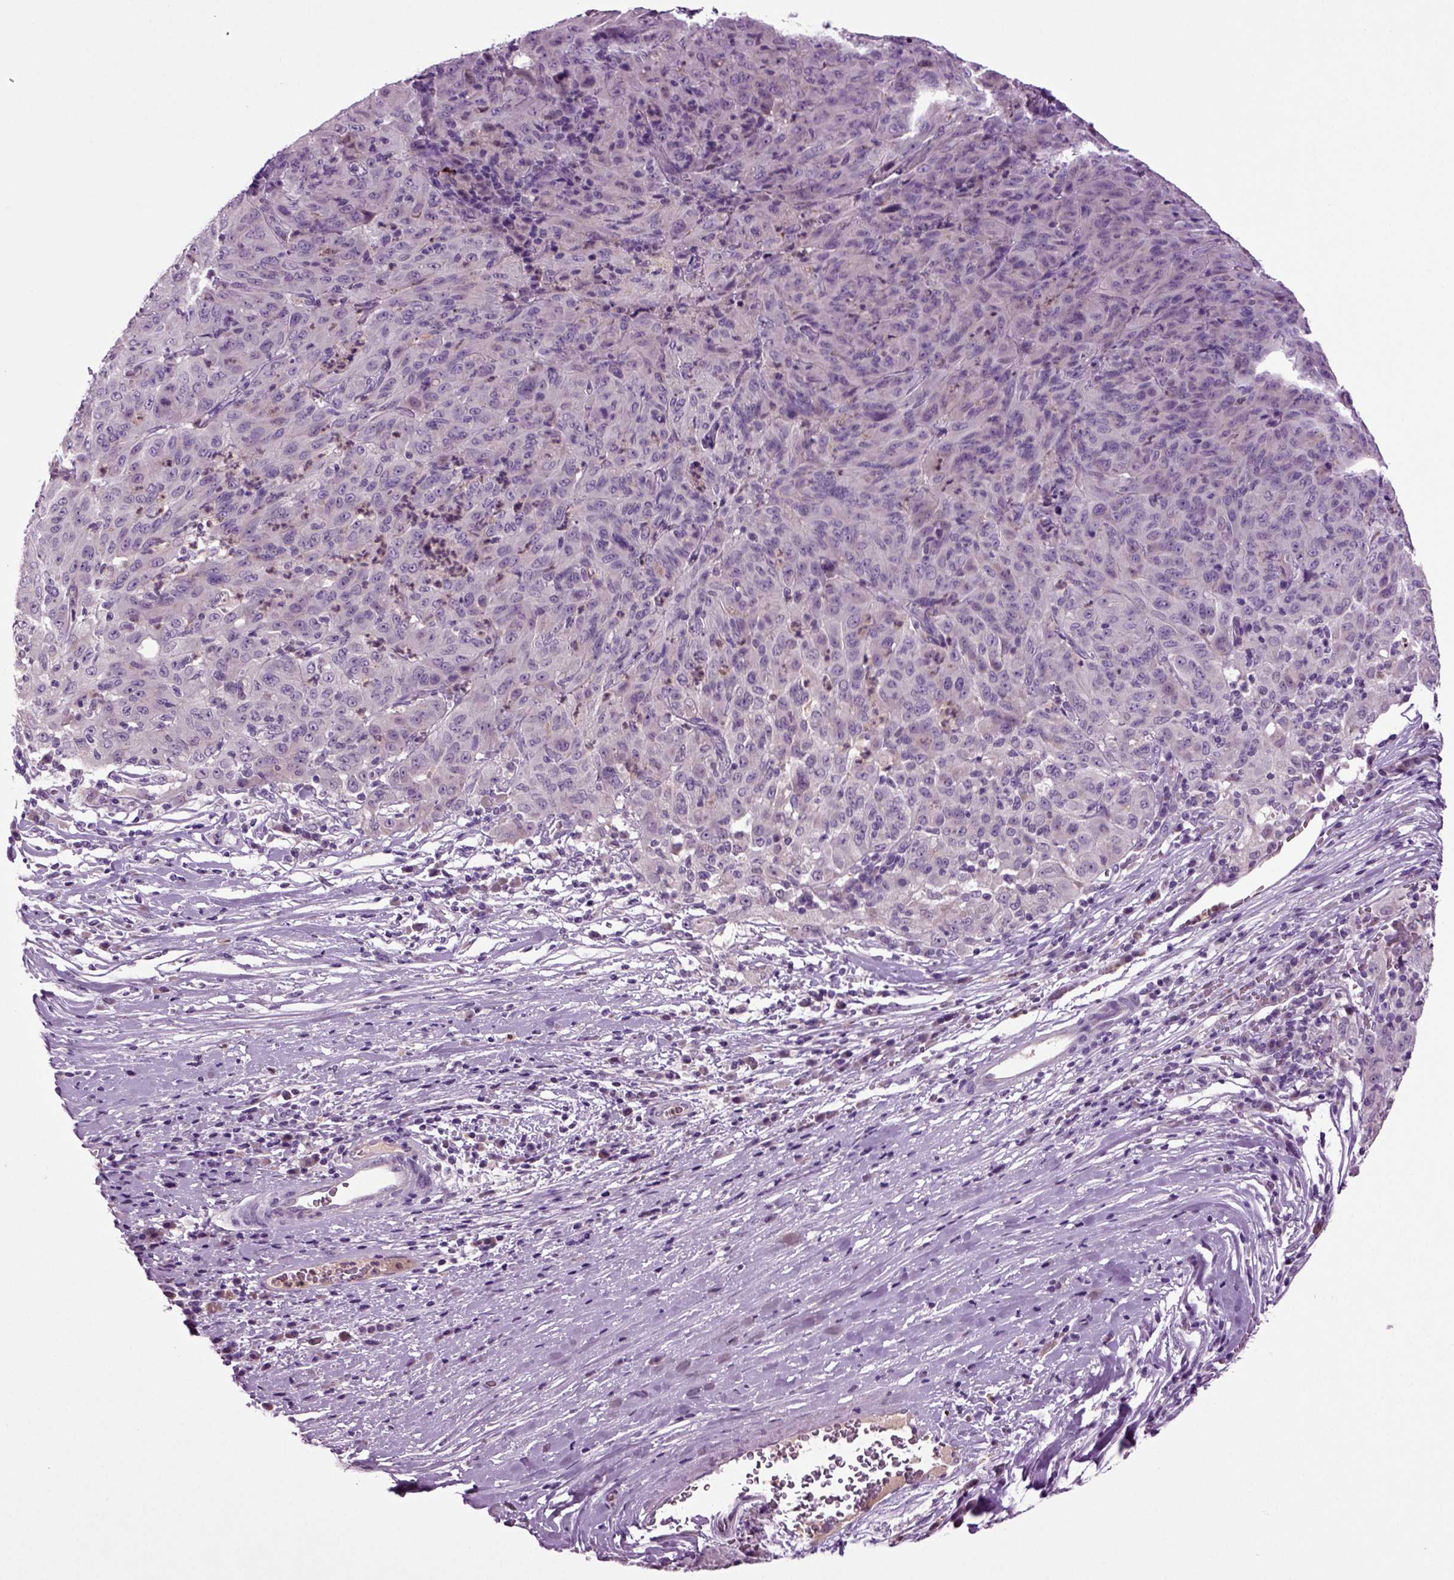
{"staining": {"intensity": "negative", "quantity": "none", "location": "none"}, "tissue": "pancreatic cancer", "cell_type": "Tumor cells", "image_type": "cancer", "snomed": [{"axis": "morphology", "description": "Adenocarcinoma, NOS"}, {"axis": "topography", "description": "Pancreas"}], "caption": "Pancreatic adenocarcinoma was stained to show a protein in brown. There is no significant staining in tumor cells. (DAB (3,3'-diaminobenzidine) immunohistochemistry (IHC), high magnification).", "gene": "FGF11", "patient": {"sex": "male", "age": 63}}